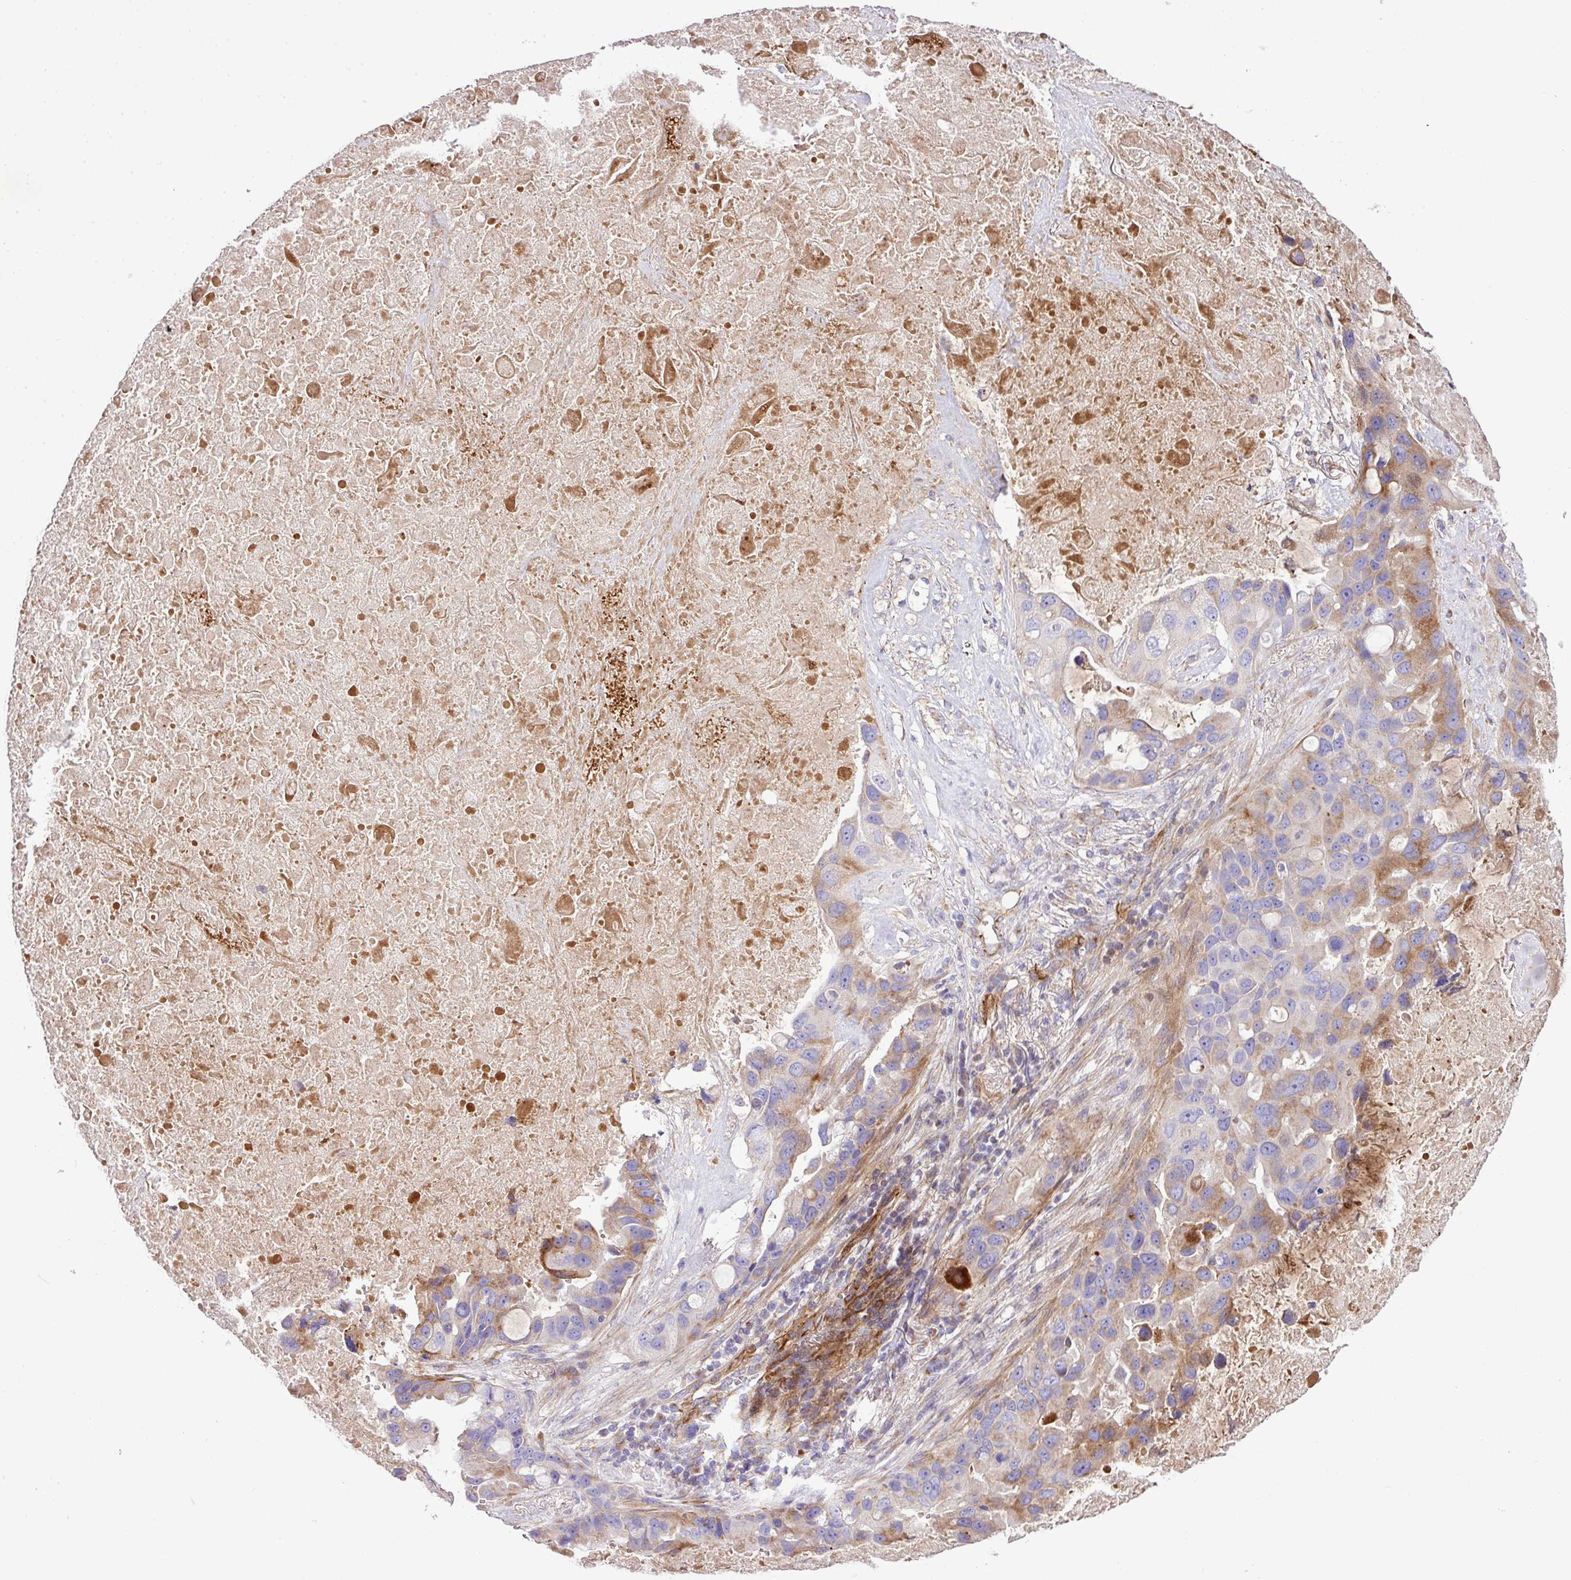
{"staining": {"intensity": "moderate", "quantity": "<25%", "location": "cytoplasmic/membranous"}, "tissue": "lung cancer", "cell_type": "Tumor cells", "image_type": "cancer", "snomed": [{"axis": "morphology", "description": "Squamous cell carcinoma, NOS"}, {"axis": "topography", "description": "Lung"}], "caption": "Lung squamous cell carcinoma stained for a protein (brown) exhibits moderate cytoplasmic/membranous positive staining in approximately <25% of tumor cells.", "gene": "CTXN2", "patient": {"sex": "female", "age": 73}}